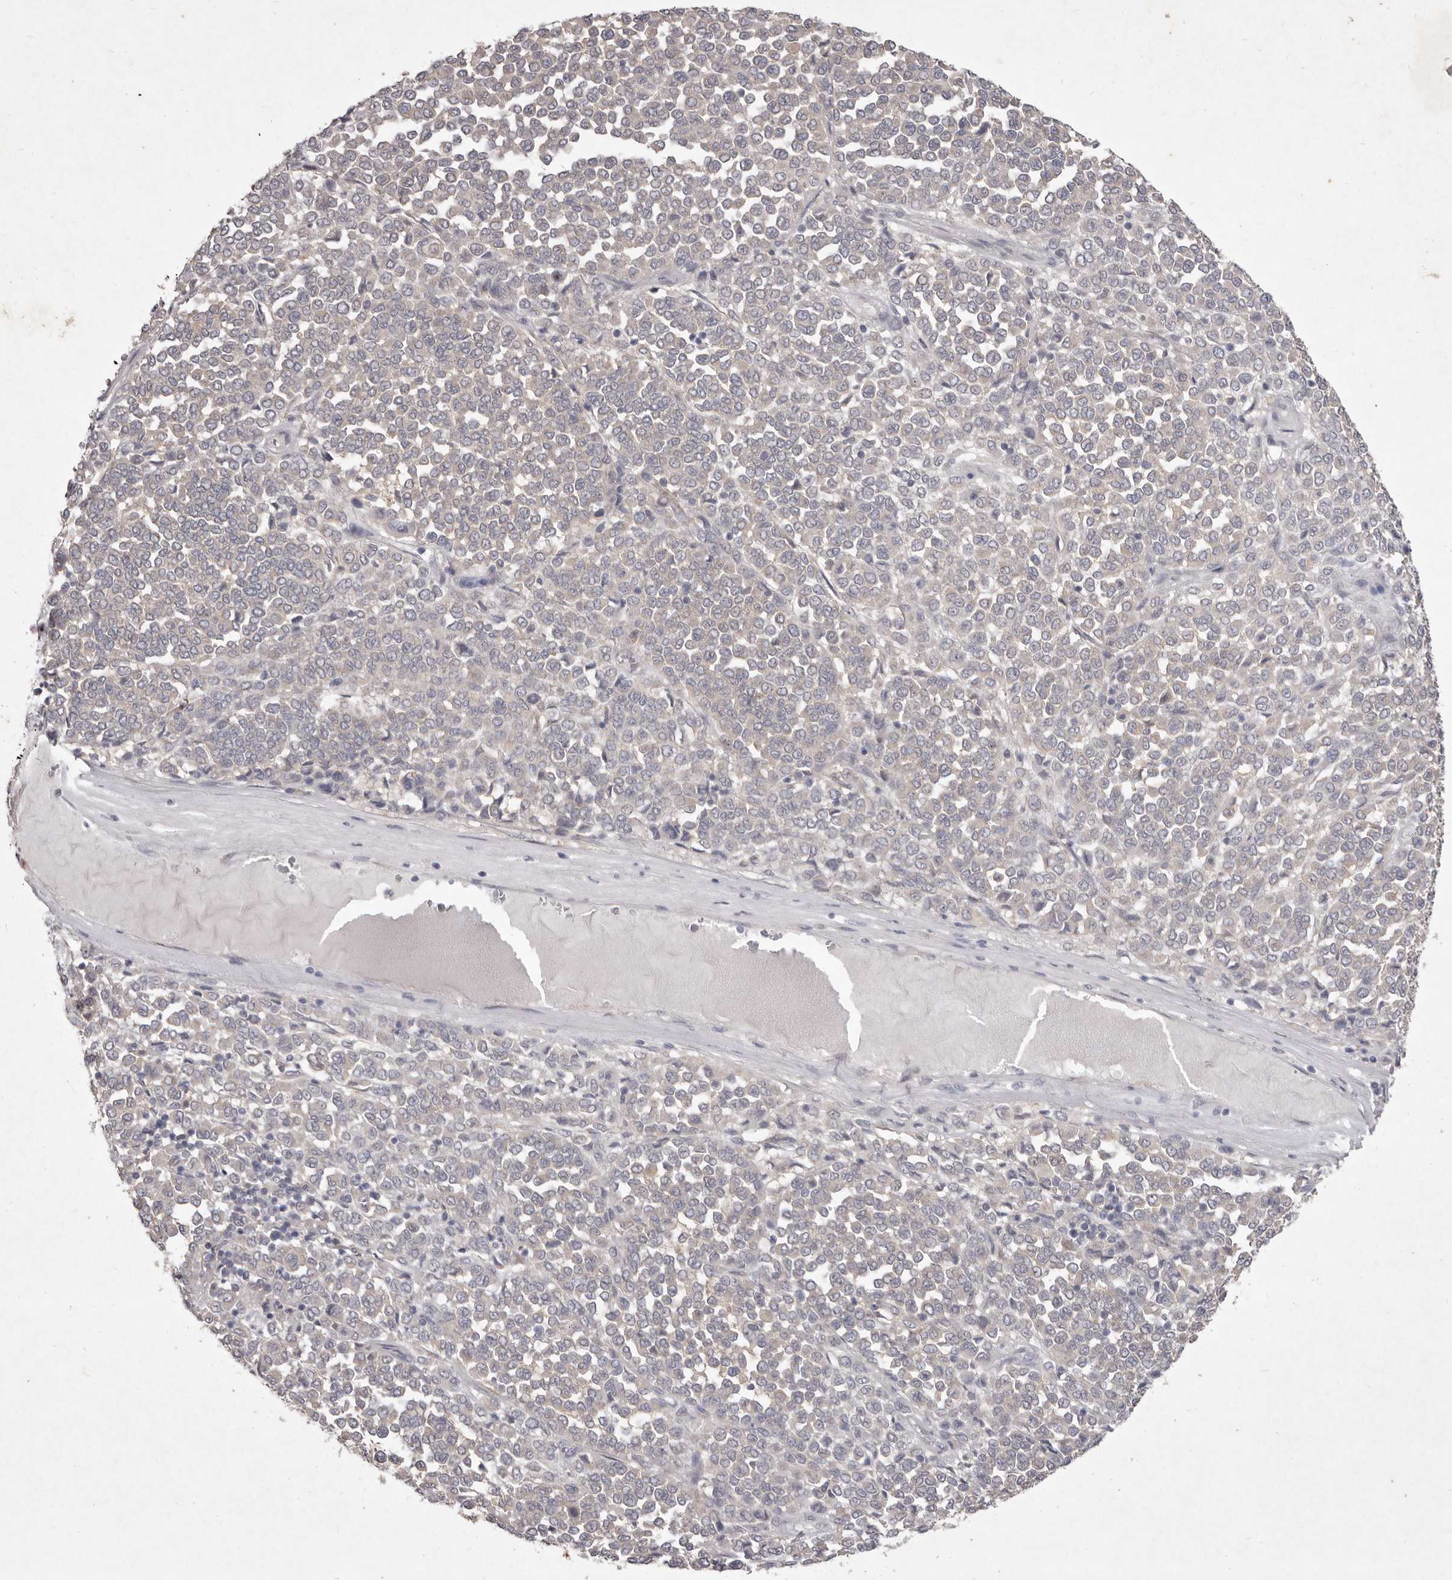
{"staining": {"intensity": "negative", "quantity": "none", "location": "none"}, "tissue": "melanoma", "cell_type": "Tumor cells", "image_type": "cancer", "snomed": [{"axis": "morphology", "description": "Malignant melanoma, Metastatic site"}, {"axis": "topography", "description": "Pancreas"}], "caption": "Immunohistochemistry photomicrograph of neoplastic tissue: human malignant melanoma (metastatic site) stained with DAB (3,3'-diaminobenzidine) exhibits no significant protein positivity in tumor cells.", "gene": "P2RX6", "patient": {"sex": "female", "age": 30}}